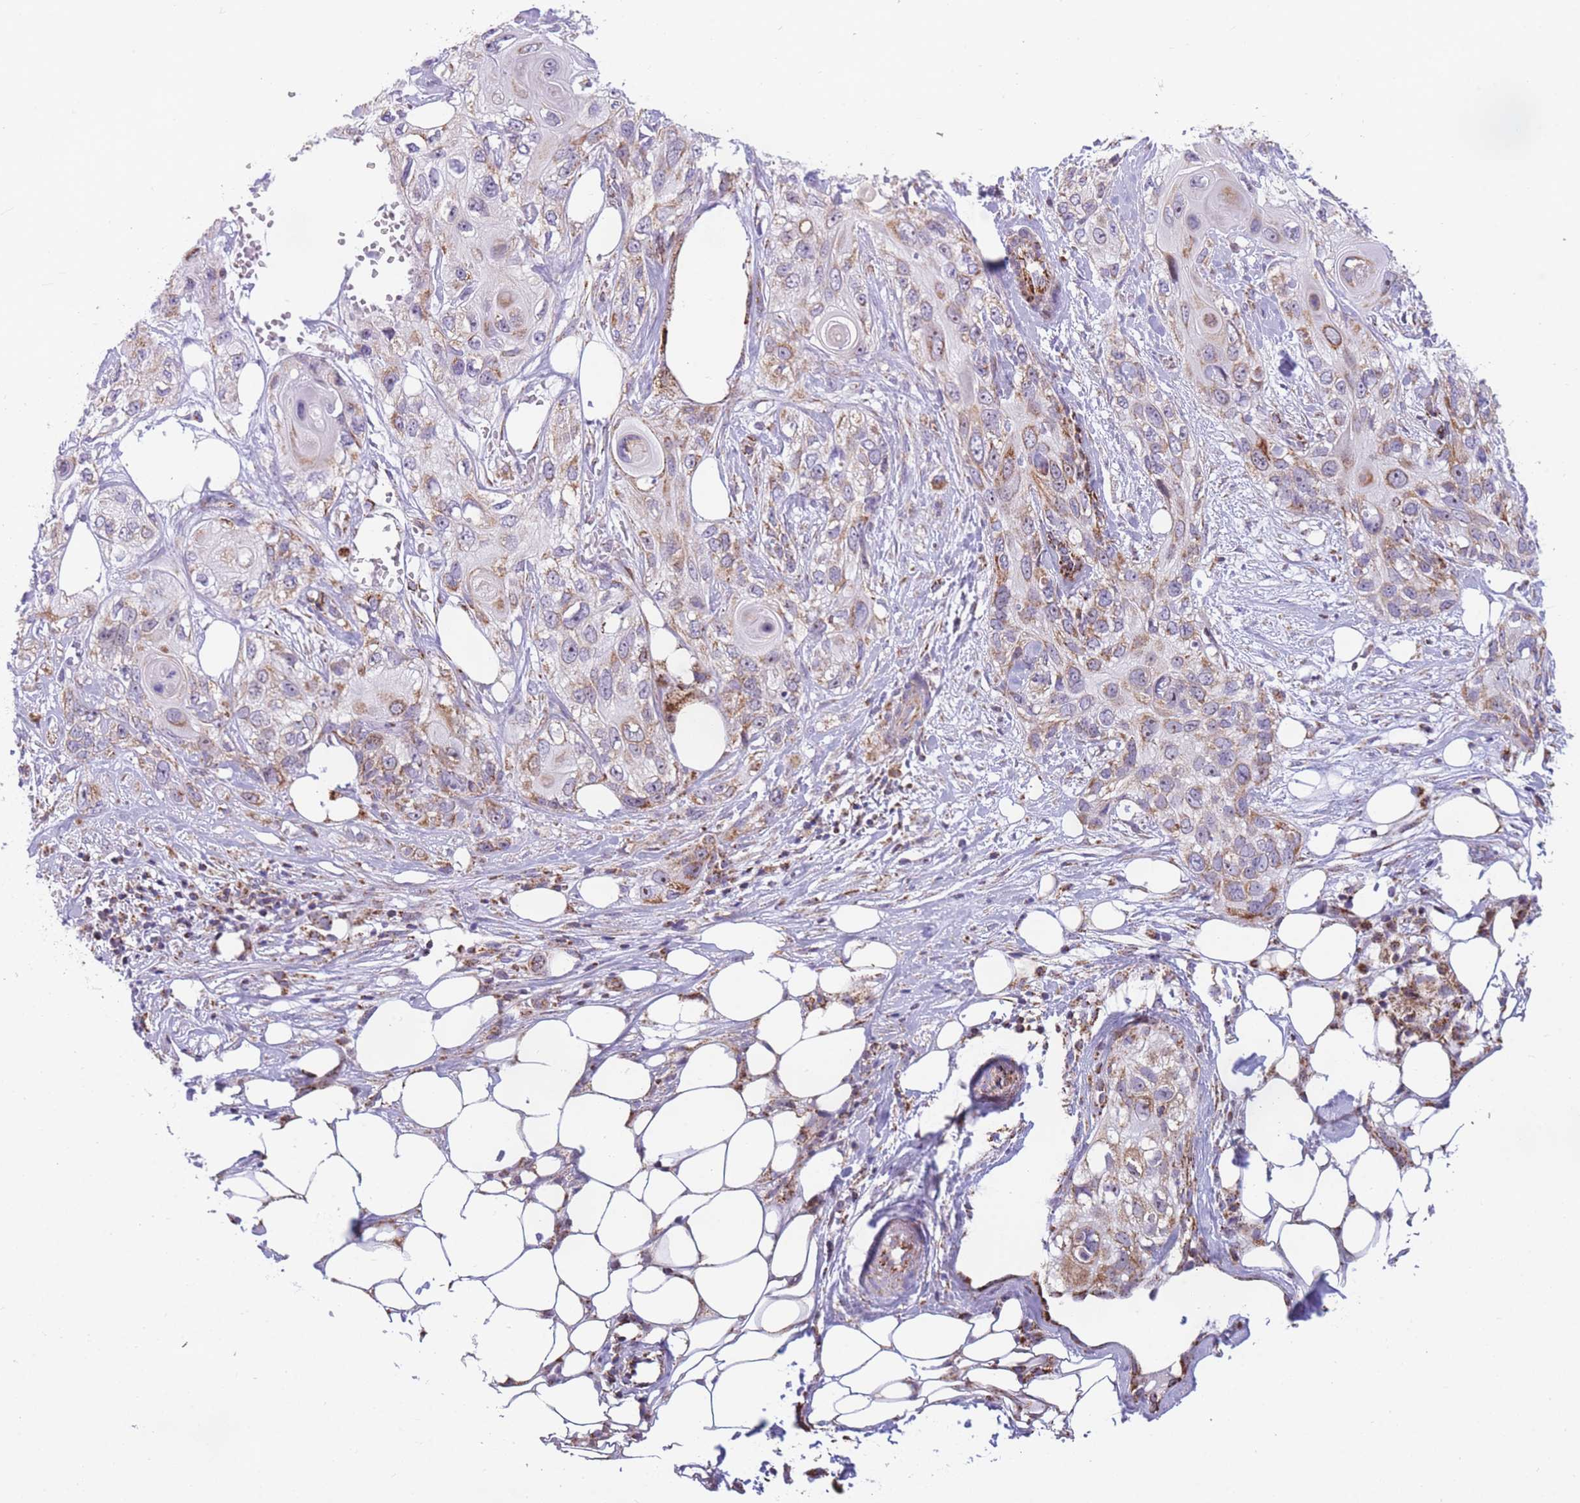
{"staining": {"intensity": "moderate", "quantity": "25%-75%", "location": "cytoplasmic/membranous"}, "tissue": "skin cancer", "cell_type": "Tumor cells", "image_type": "cancer", "snomed": [{"axis": "morphology", "description": "Normal tissue, NOS"}, {"axis": "morphology", "description": "Squamous cell carcinoma, NOS"}, {"axis": "topography", "description": "Skin"}], "caption": "Moderate cytoplasmic/membranous protein expression is appreciated in about 25%-75% of tumor cells in skin cancer (squamous cell carcinoma).", "gene": "DDX49", "patient": {"sex": "male", "age": 72}}